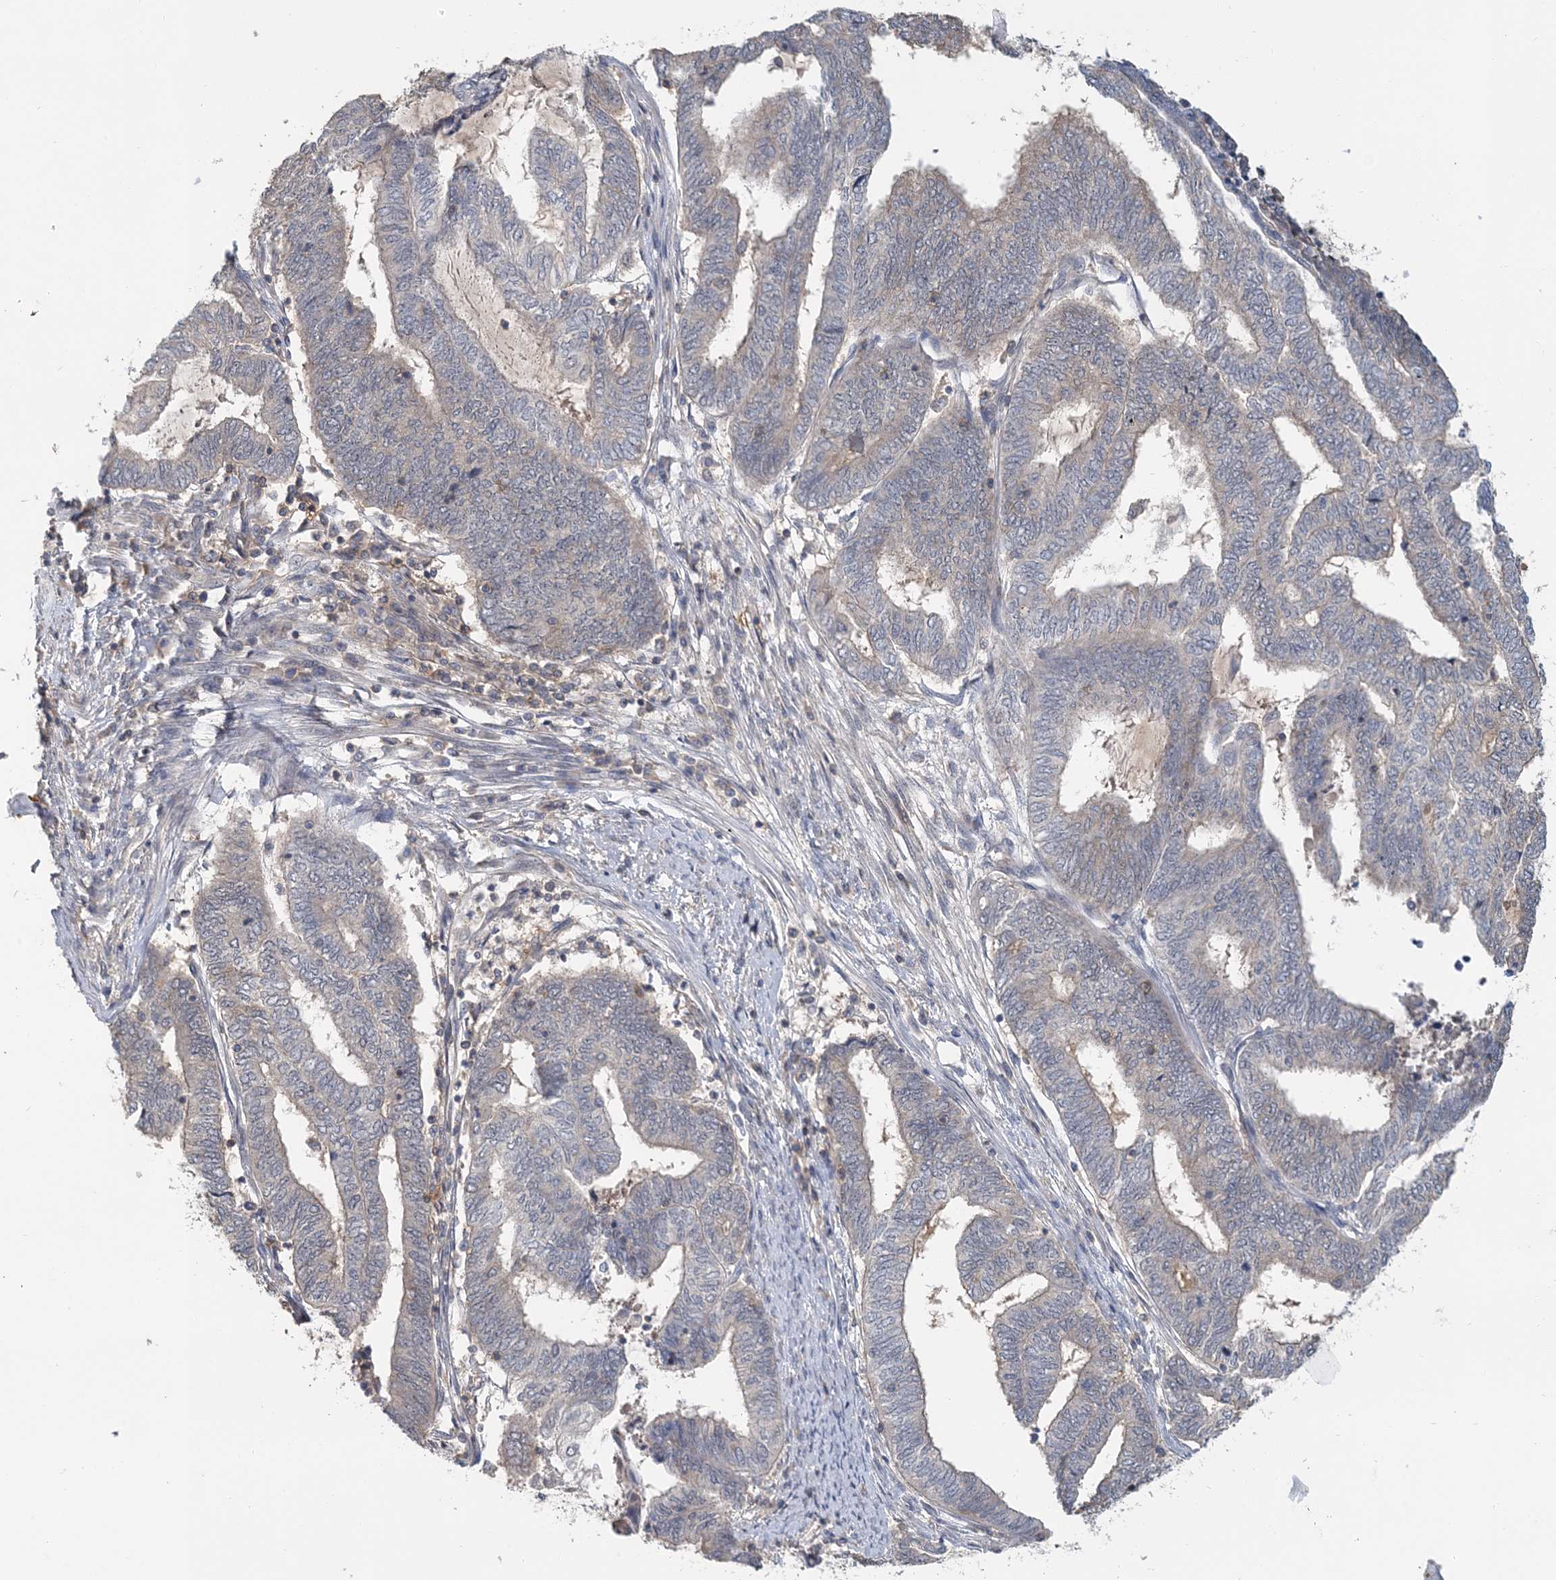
{"staining": {"intensity": "negative", "quantity": "none", "location": "none"}, "tissue": "endometrial cancer", "cell_type": "Tumor cells", "image_type": "cancer", "snomed": [{"axis": "morphology", "description": "Adenocarcinoma, NOS"}, {"axis": "topography", "description": "Uterus"}, {"axis": "topography", "description": "Endometrium"}], "caption": "This is a photomicrograph of IHC staining of endometrial cancer (adenocarcinoma), which shows no expression in tumor cells.", "gene": "RNF25", "patient": {"sex": "female", "age": 70}}